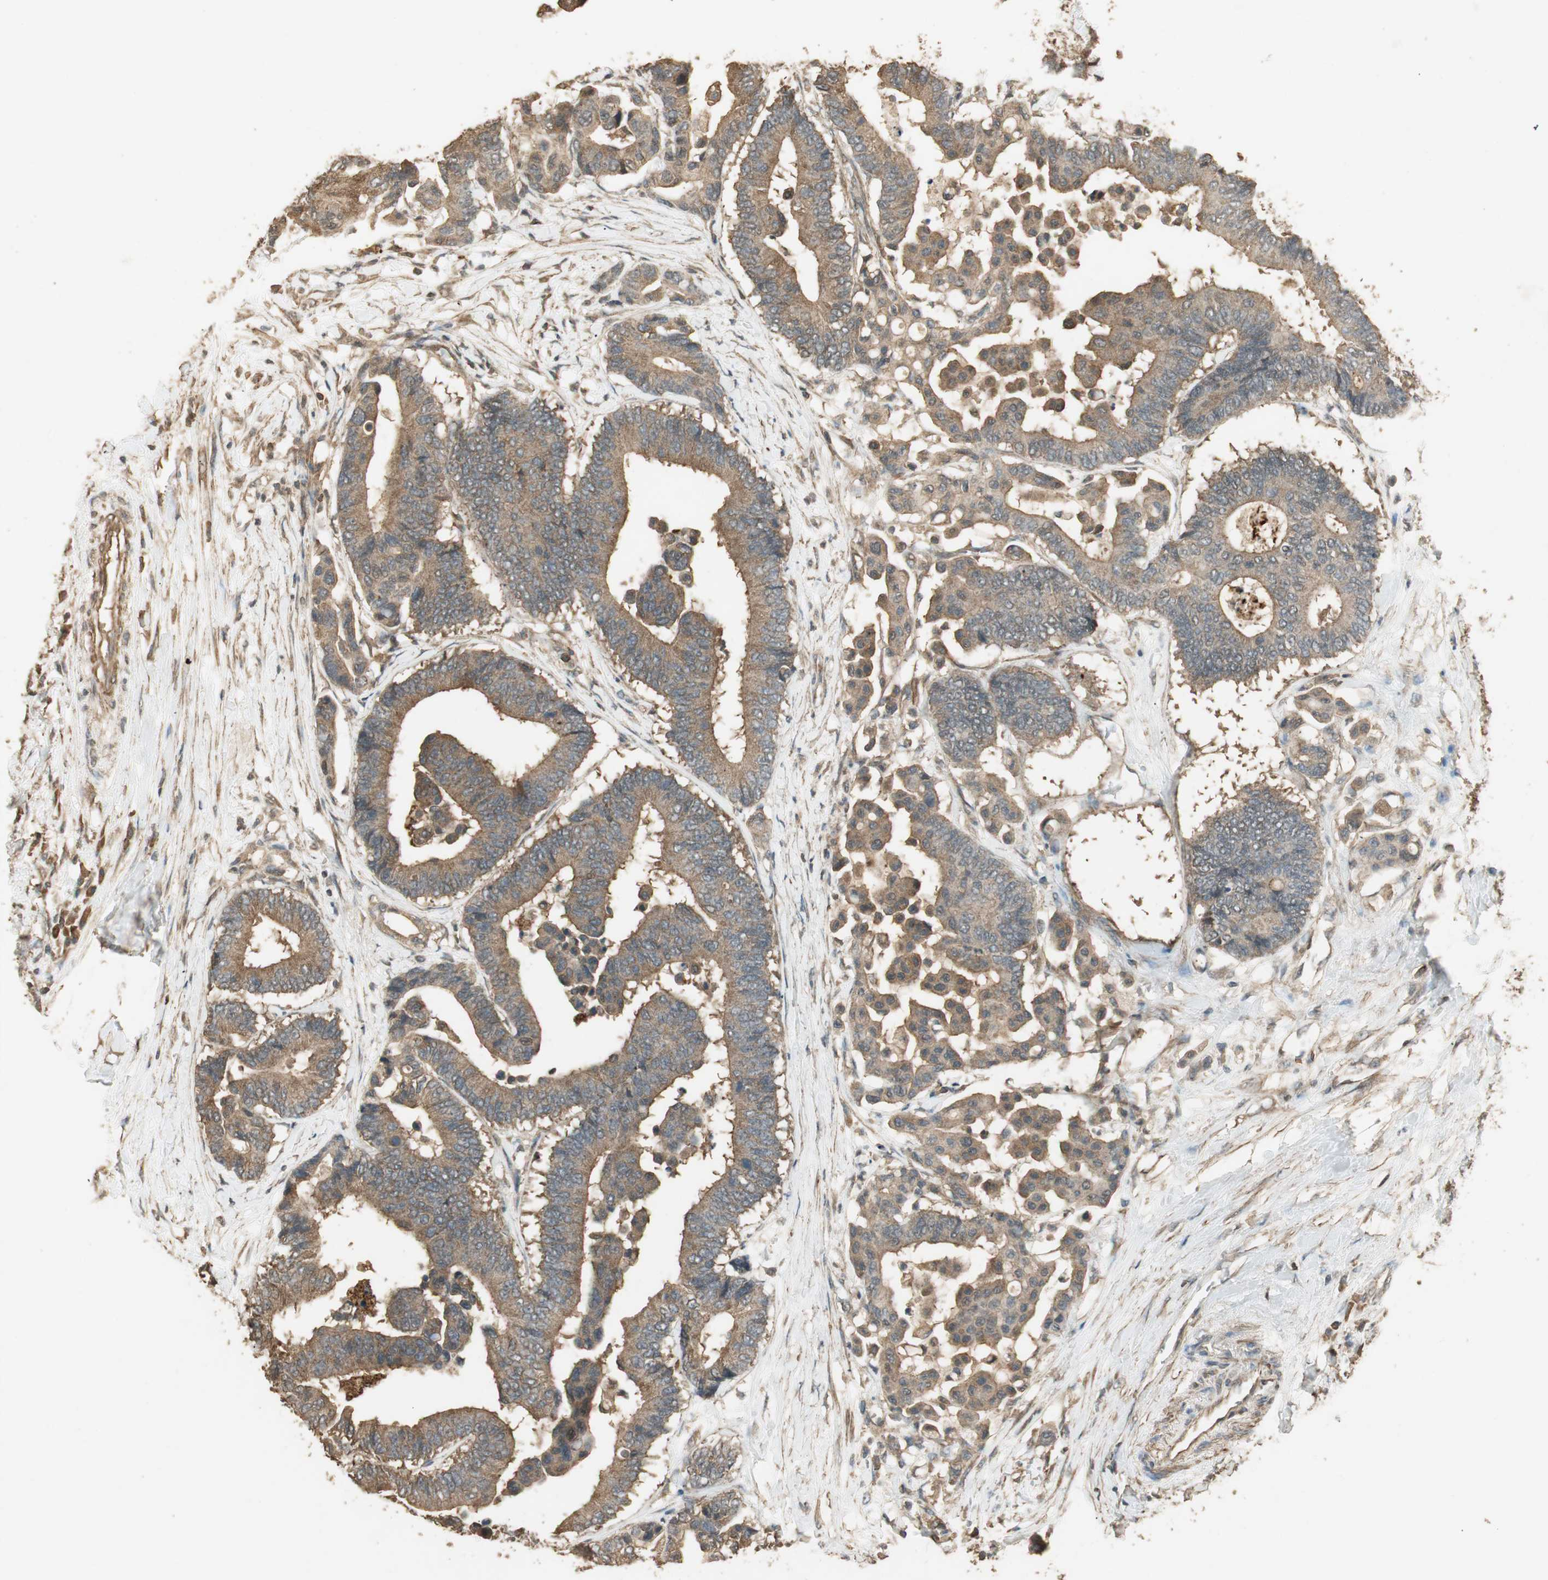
{"staining": {"intensity": "moderate", "quantity": ">75%", "location": "cytoplasmic/membranous"}, "tissue": "colorectal cancer", "cell_type": "Tumor cells", "image_type": "cancer", "snomed": [{"axis": "morphology", "description": "Normal tissue, NOS"}, {"axis": "morphology", "description": "Adenocarcinoma, NOS"}, {"axis": "topography", "description": "Colon"}], "caption": "Protein staining of adenocarcinoma (colorectal) tissue exhibits moderate cytoplasmic/membranous staining in approximately >75% of tumor cells. (DAB (3,3'-diaminobenzidine) IHC with brightfield microscopy, high magnification).", "gene": "USP2", "patient": {"sex": "male", "age": 82}}